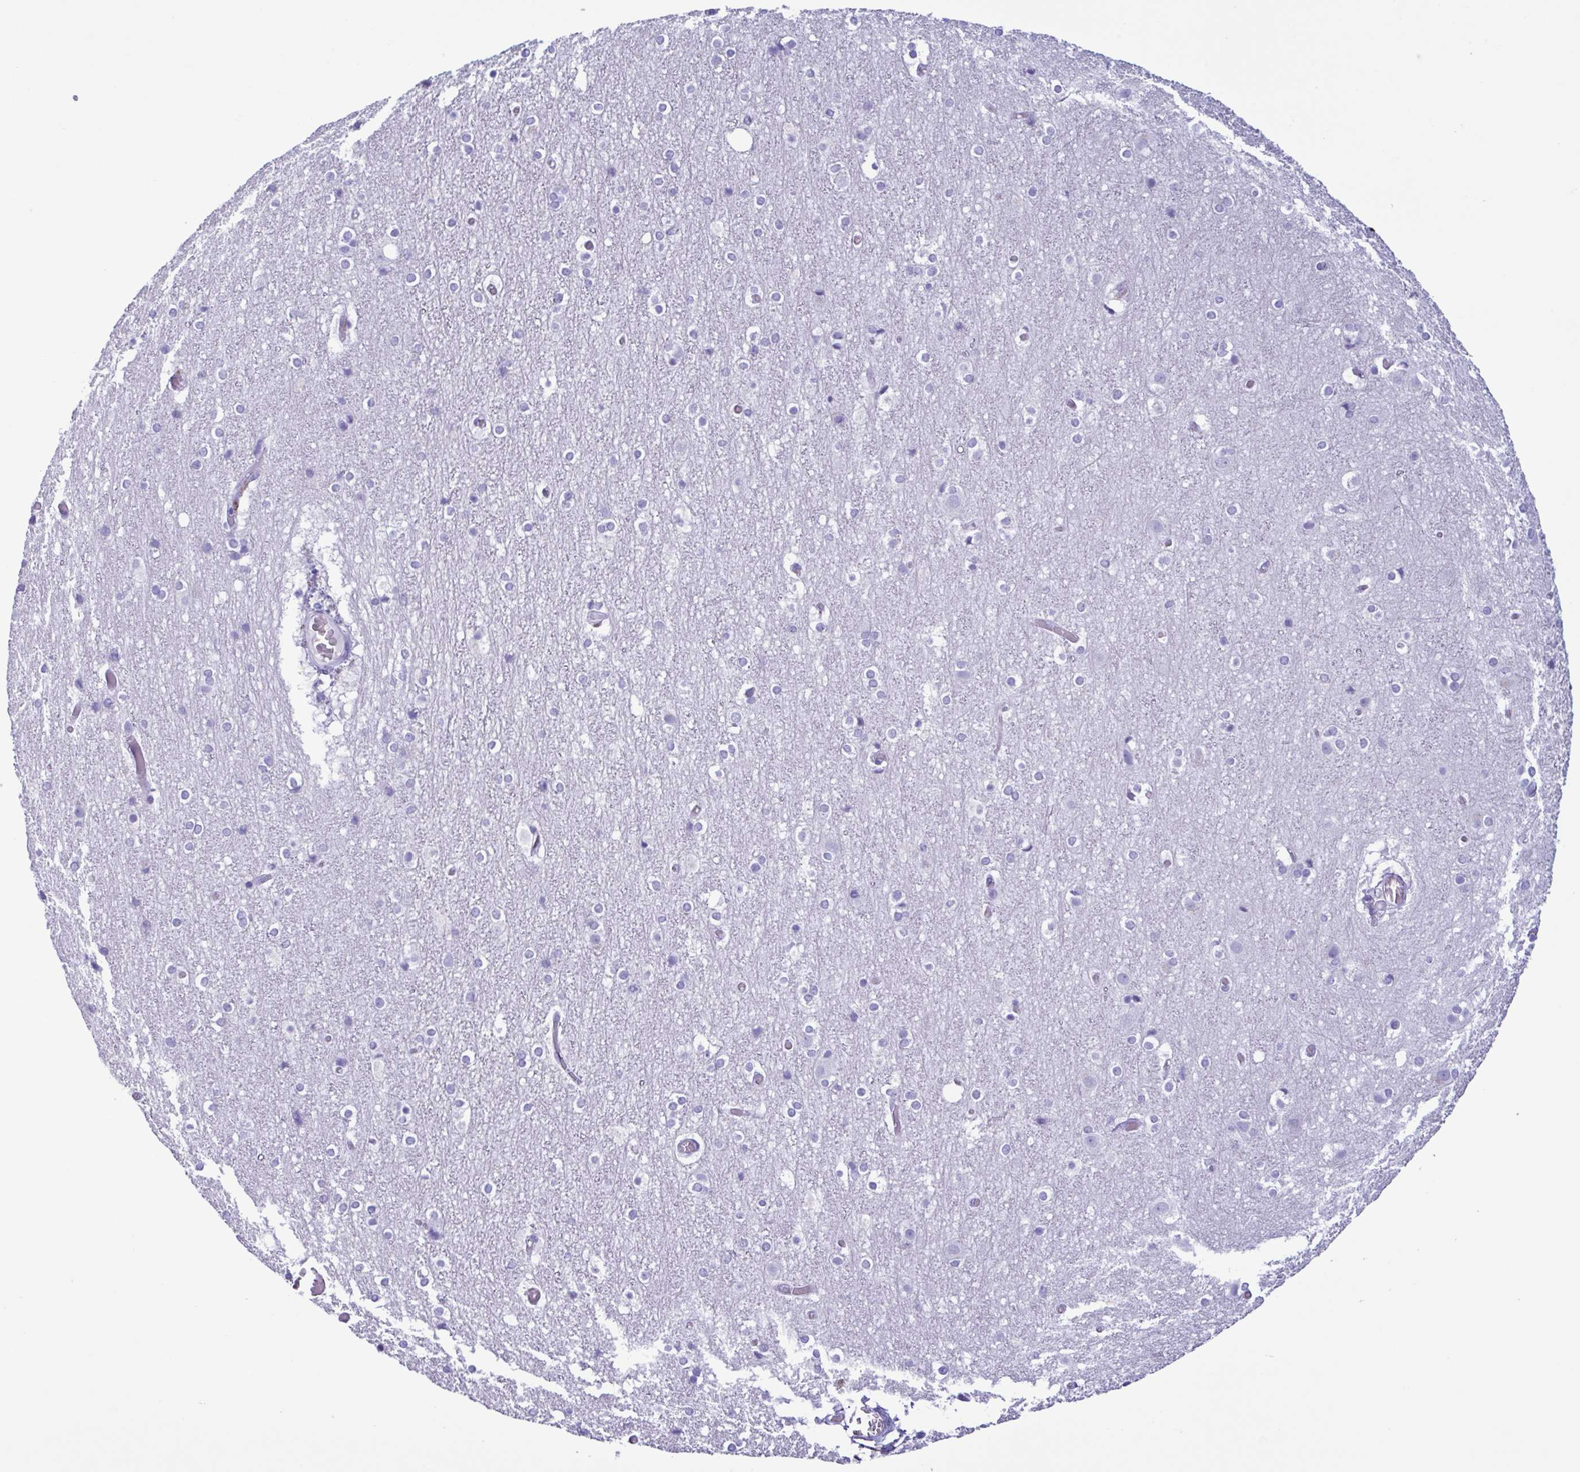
{"staining": {"intensity": "negative", "quantity": "none", "location": "none"}, "tissue": "cerebral cortex", "cell_type": "Endothelial cells", "image_type": "normal", "snomed": [{"axis": "morphology", "description": "Normal tissue, NOS"}, {"axis": "topography", "description": "Cerebral cortex"}], "caption": "Immunohistochemistry (IHC) micrograph of benign cerebral cortex: human cerebral cortex stained with DAB (3,3'-diaminobenzidine) displays no significant protein staining in endothelial cells.", "gene": "LTF", "patient": {"sex": "female", "age": 52}}